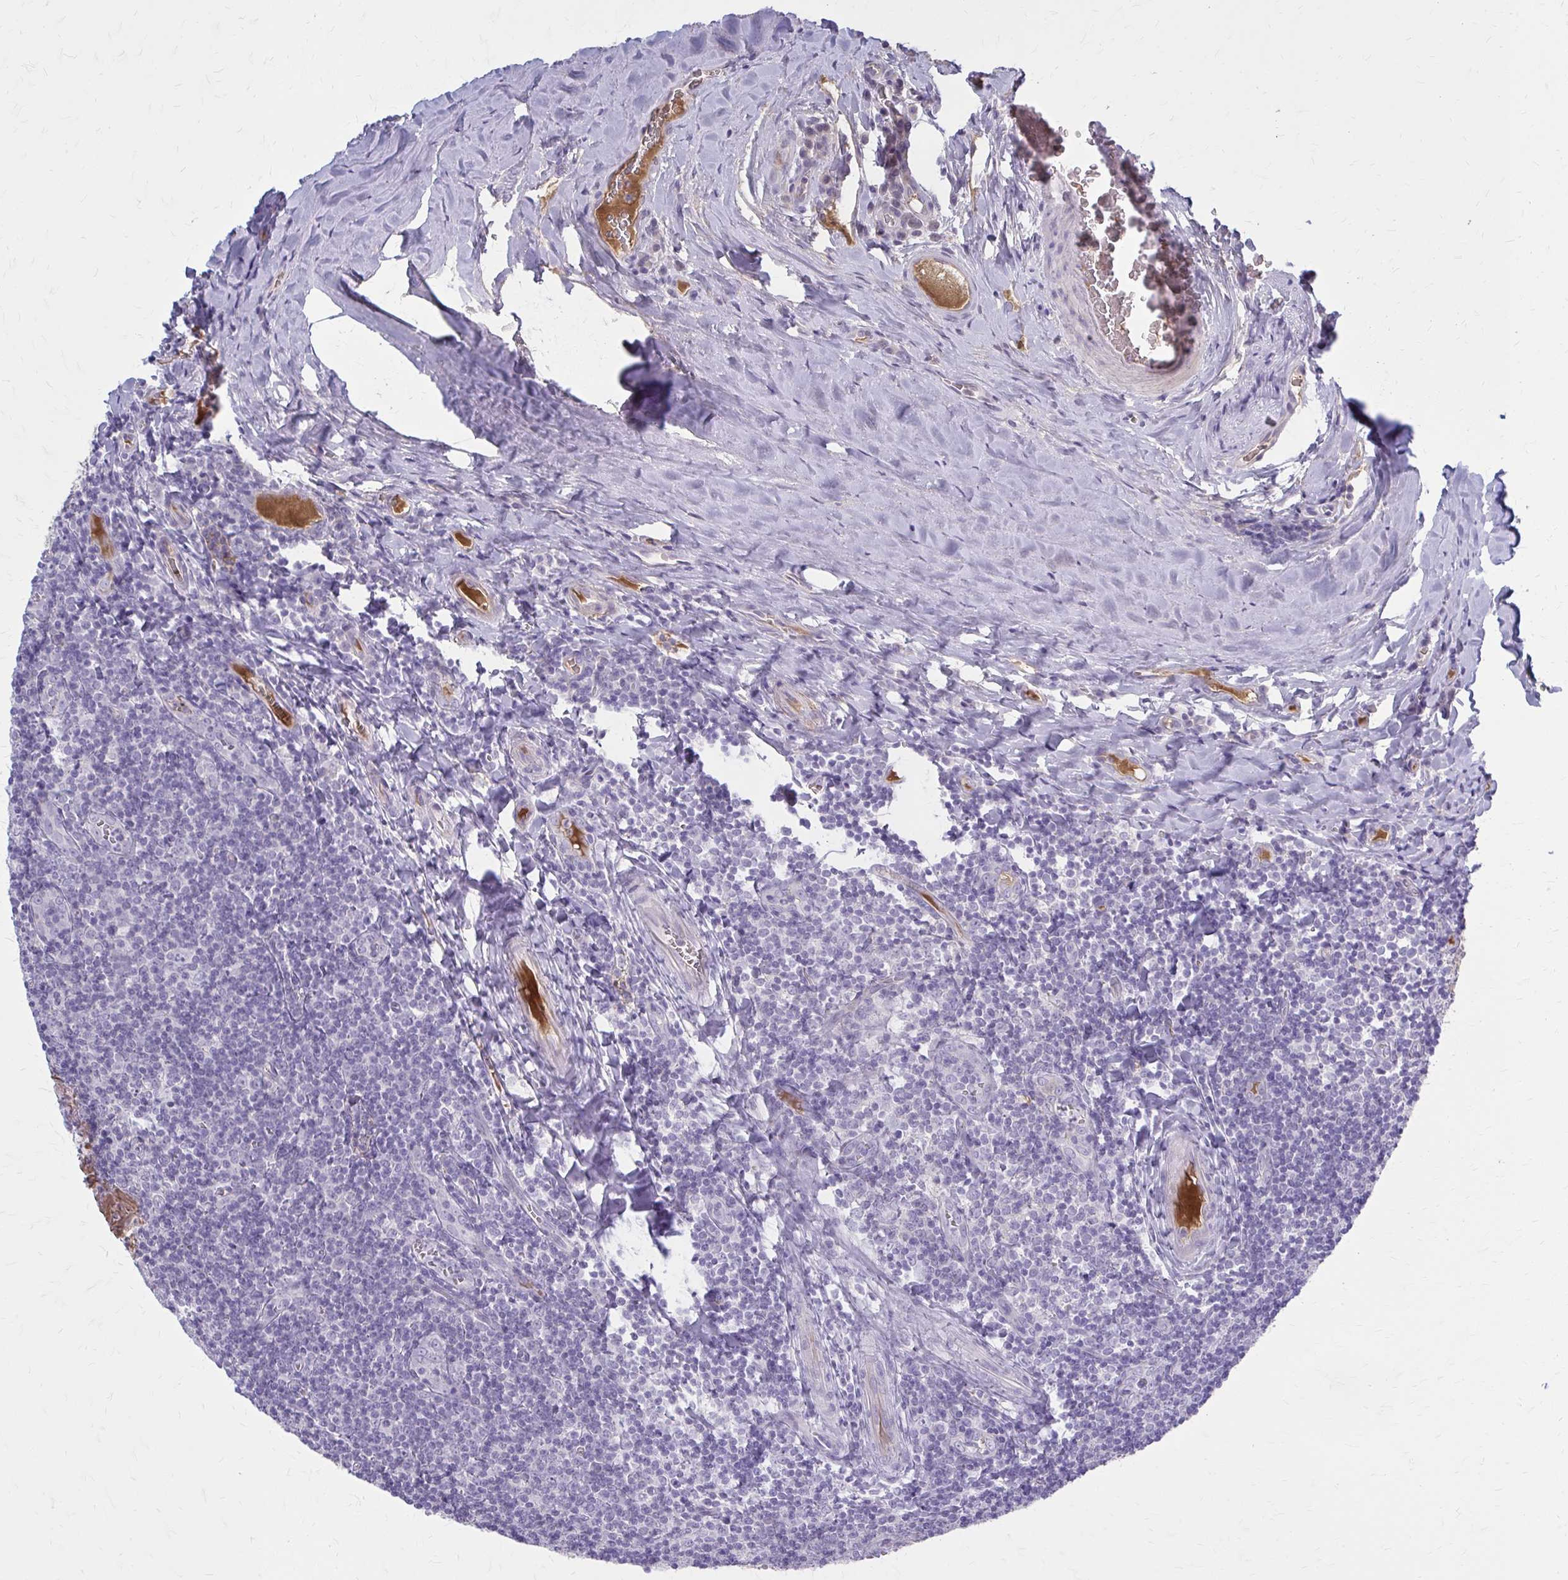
{"staining": {"intensity": "negative", "quantity": "none", "location": "none"}, "tissue": "tonsil", "cell_type": "Germinal center cells", "image_type": "normal", "snomed": [{"axis": "morphology", "description": "Normal tissue, NOS"}, {"axis": "morphology", "description": "Inflammation, NOS"}, {"axis": "topography", "description": "Tonsil"}], "caption": "The micrograph shows no staining of germinal center cells in unremarkable tonsil. (Brightfield microscopy of DAB (3,3'-diaminobenzidine) immunohistochemistry at high magnification).", "gene": "SERPIND1", "patient": {"sex": "female", "age": 31}}